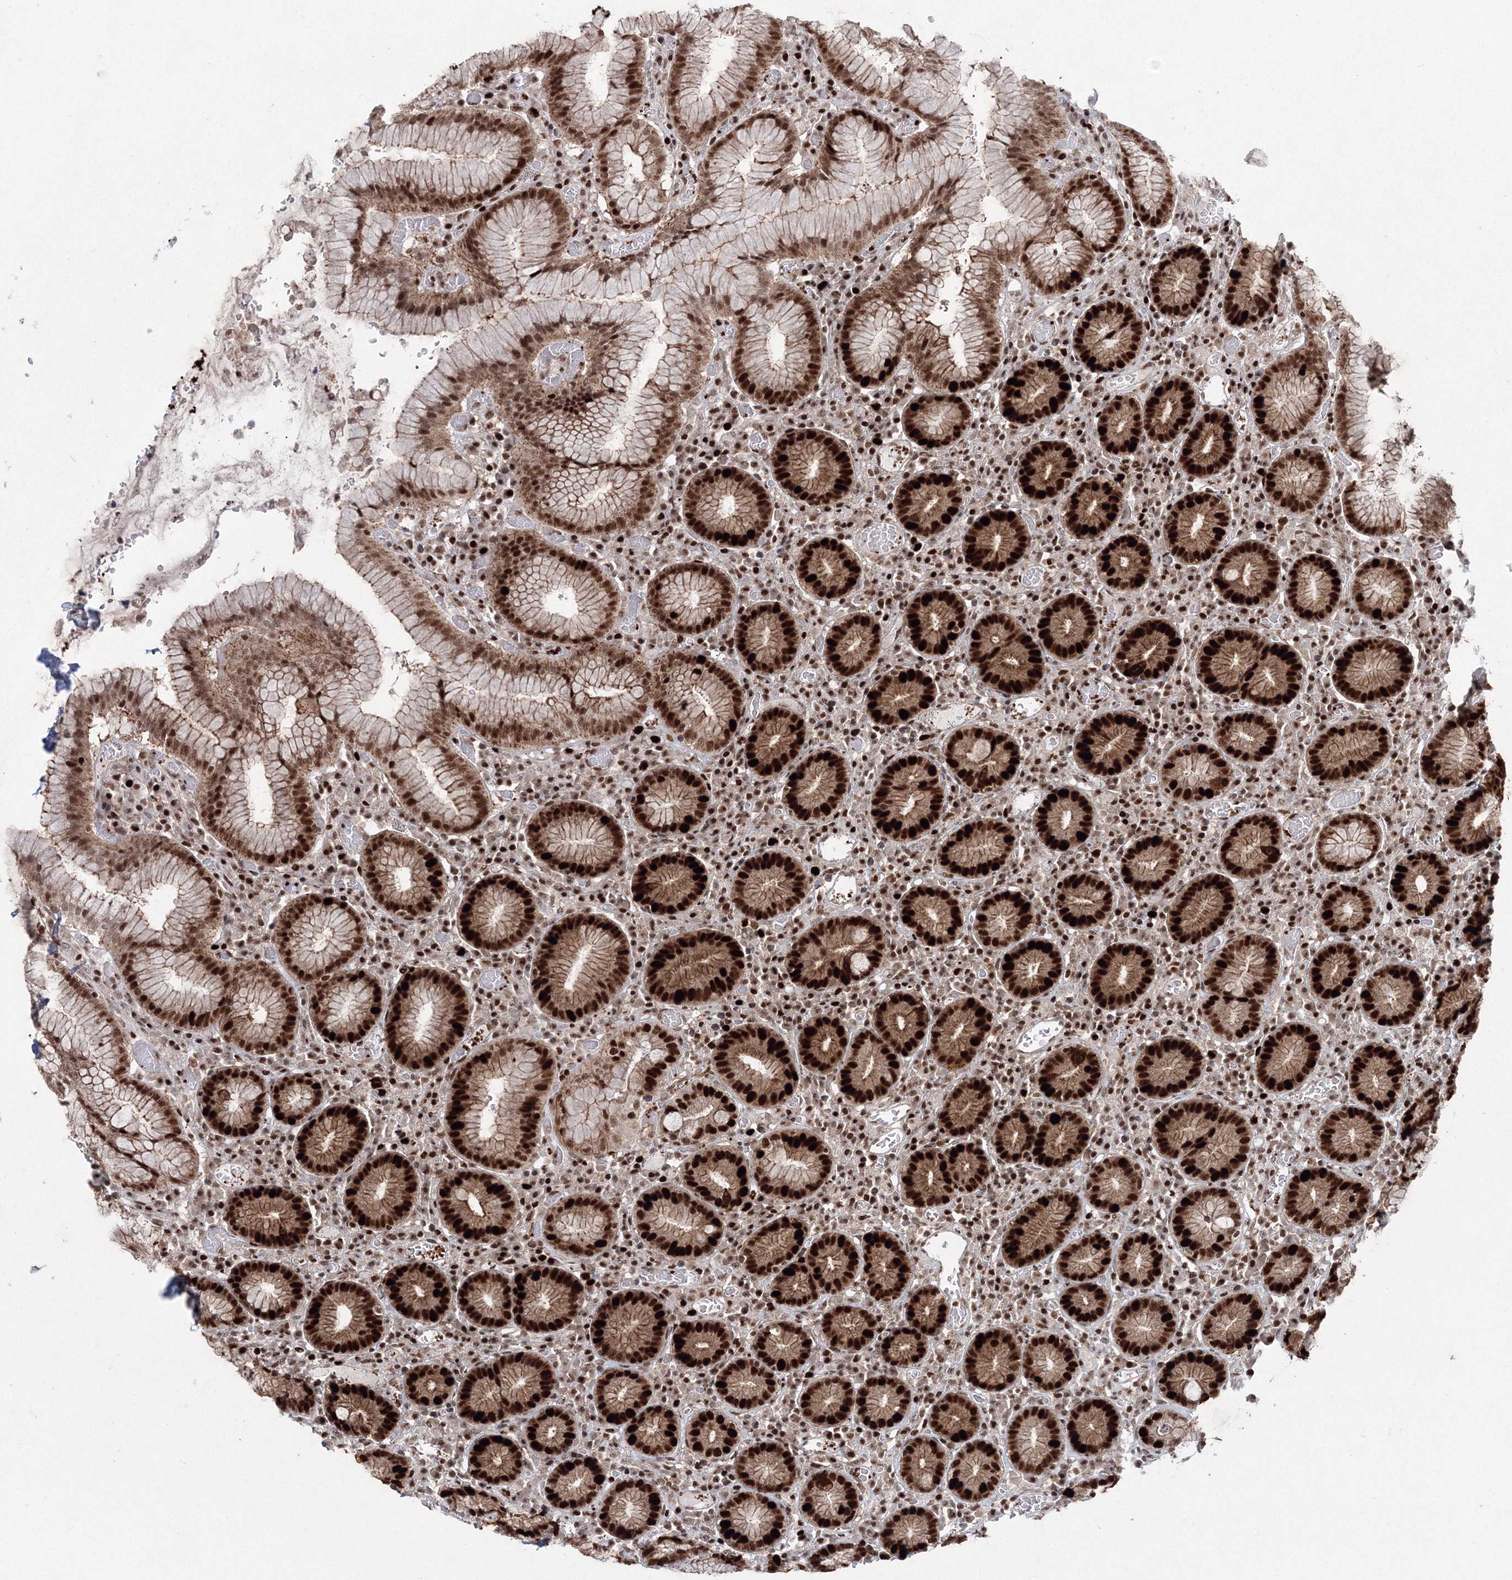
{"staining": {"intensity": "strong", "quantity": ">75%", "location": "cytoplasmic/membranous,nuclear"}, "tissue": "stomach", "cell_type": "Glandular cells", "image_type": "normal", "snomed": [{"axis": "morphology", "description": "Normal tissue, NOS"}, {"axis": "topography", "description": "Stomach"}], "caption": "Immunohistochemical staining of normal stomach reveals >75% levels of strong cytoplasmic/membranous,nuclear protein expression in about >75% of glandular cells.", "gene": "LIG1", "patient": {"sex": "male", "age": 55}}